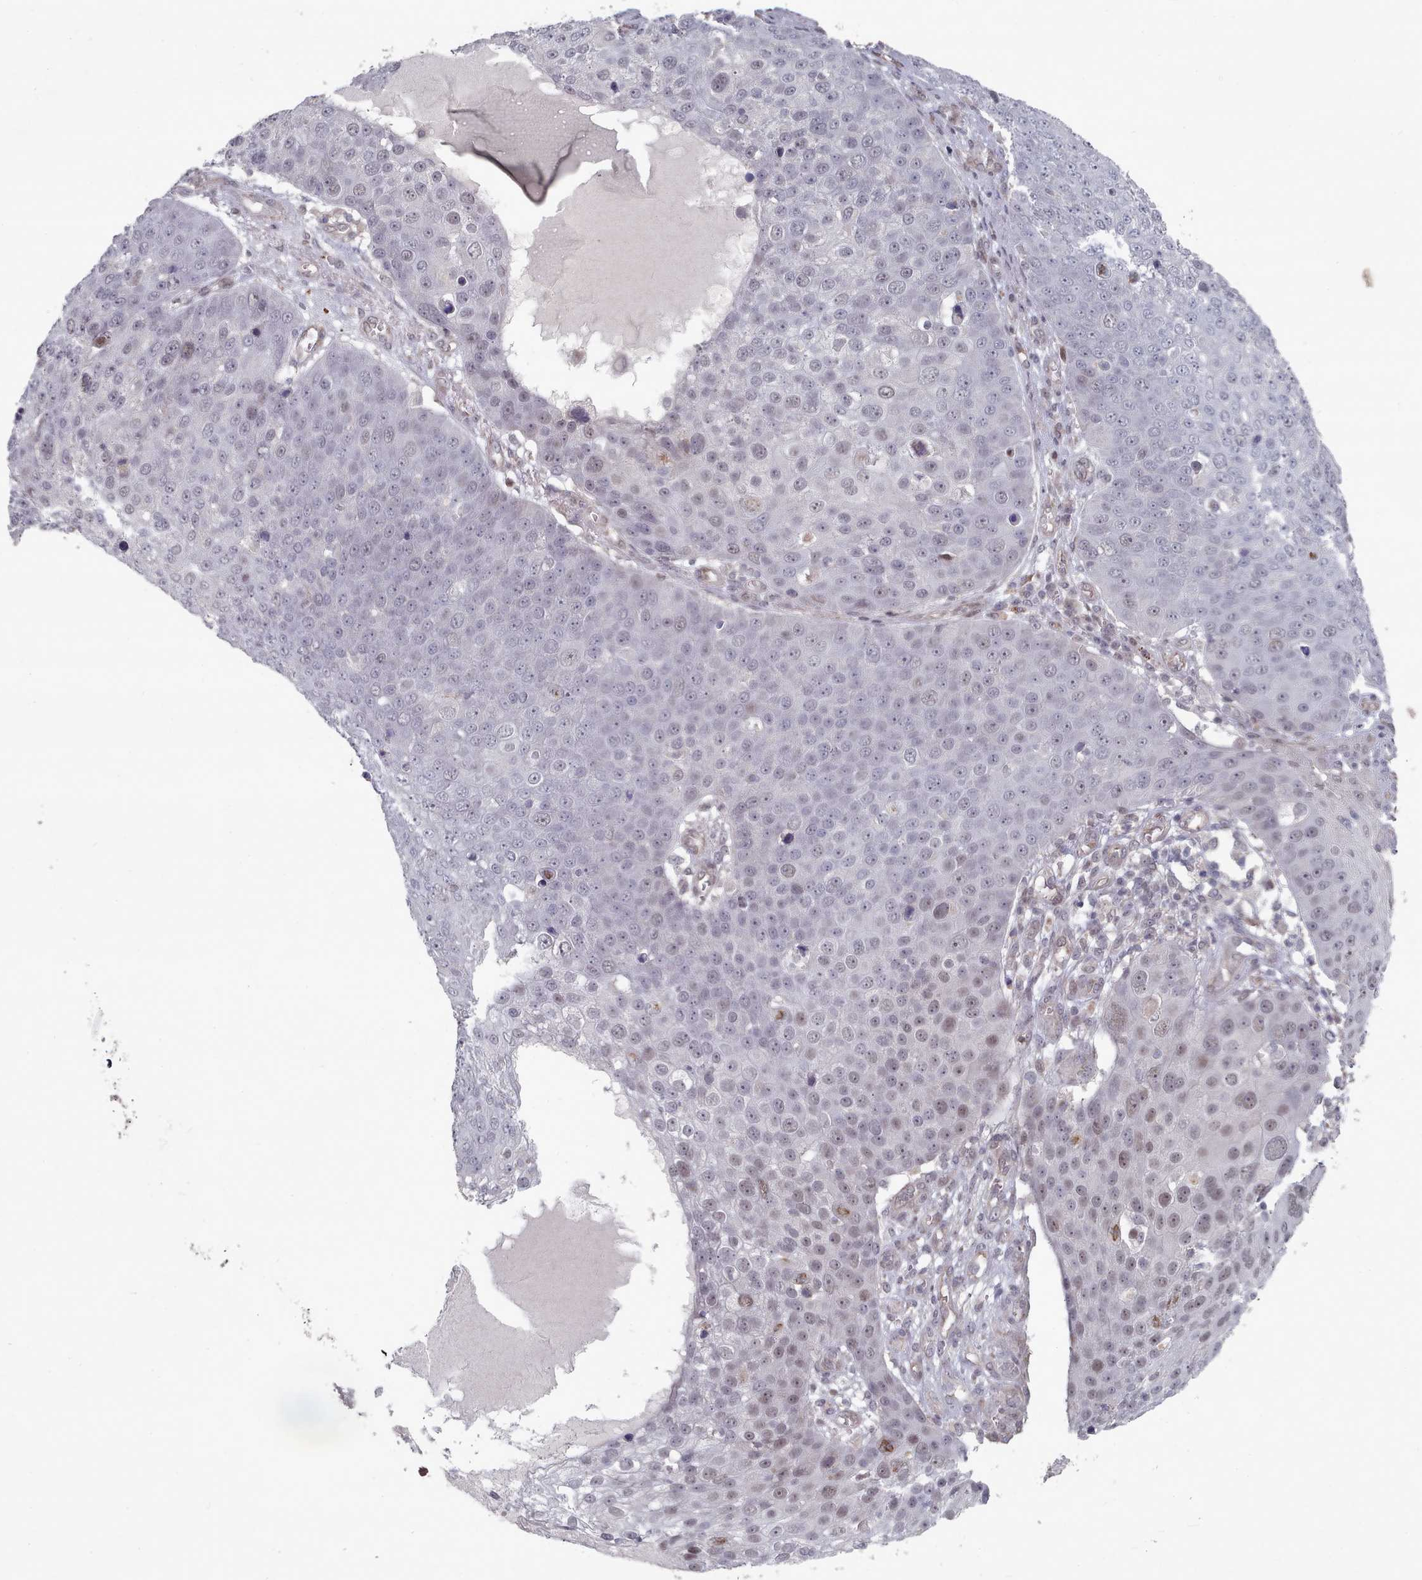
{"staining": {"intensity": "weak", "quantity": "<25%", "location": "nuclear"}, "tissue": "skin cancer", "cell_type": "Tumor cells", "image_type": "cancer", "snomed": [{"axis": "morphology", "description": "Squamous cell carcinoma, NOS"}, {"axis": "topography", "description": "Skin"}], "caption": "Immunohistochemical staining of human skin squamous cell carcinoma shows no significant staining in tumor cells.", "gene": "CPSF4", "patient": {"sex": "male", "age": 71}}